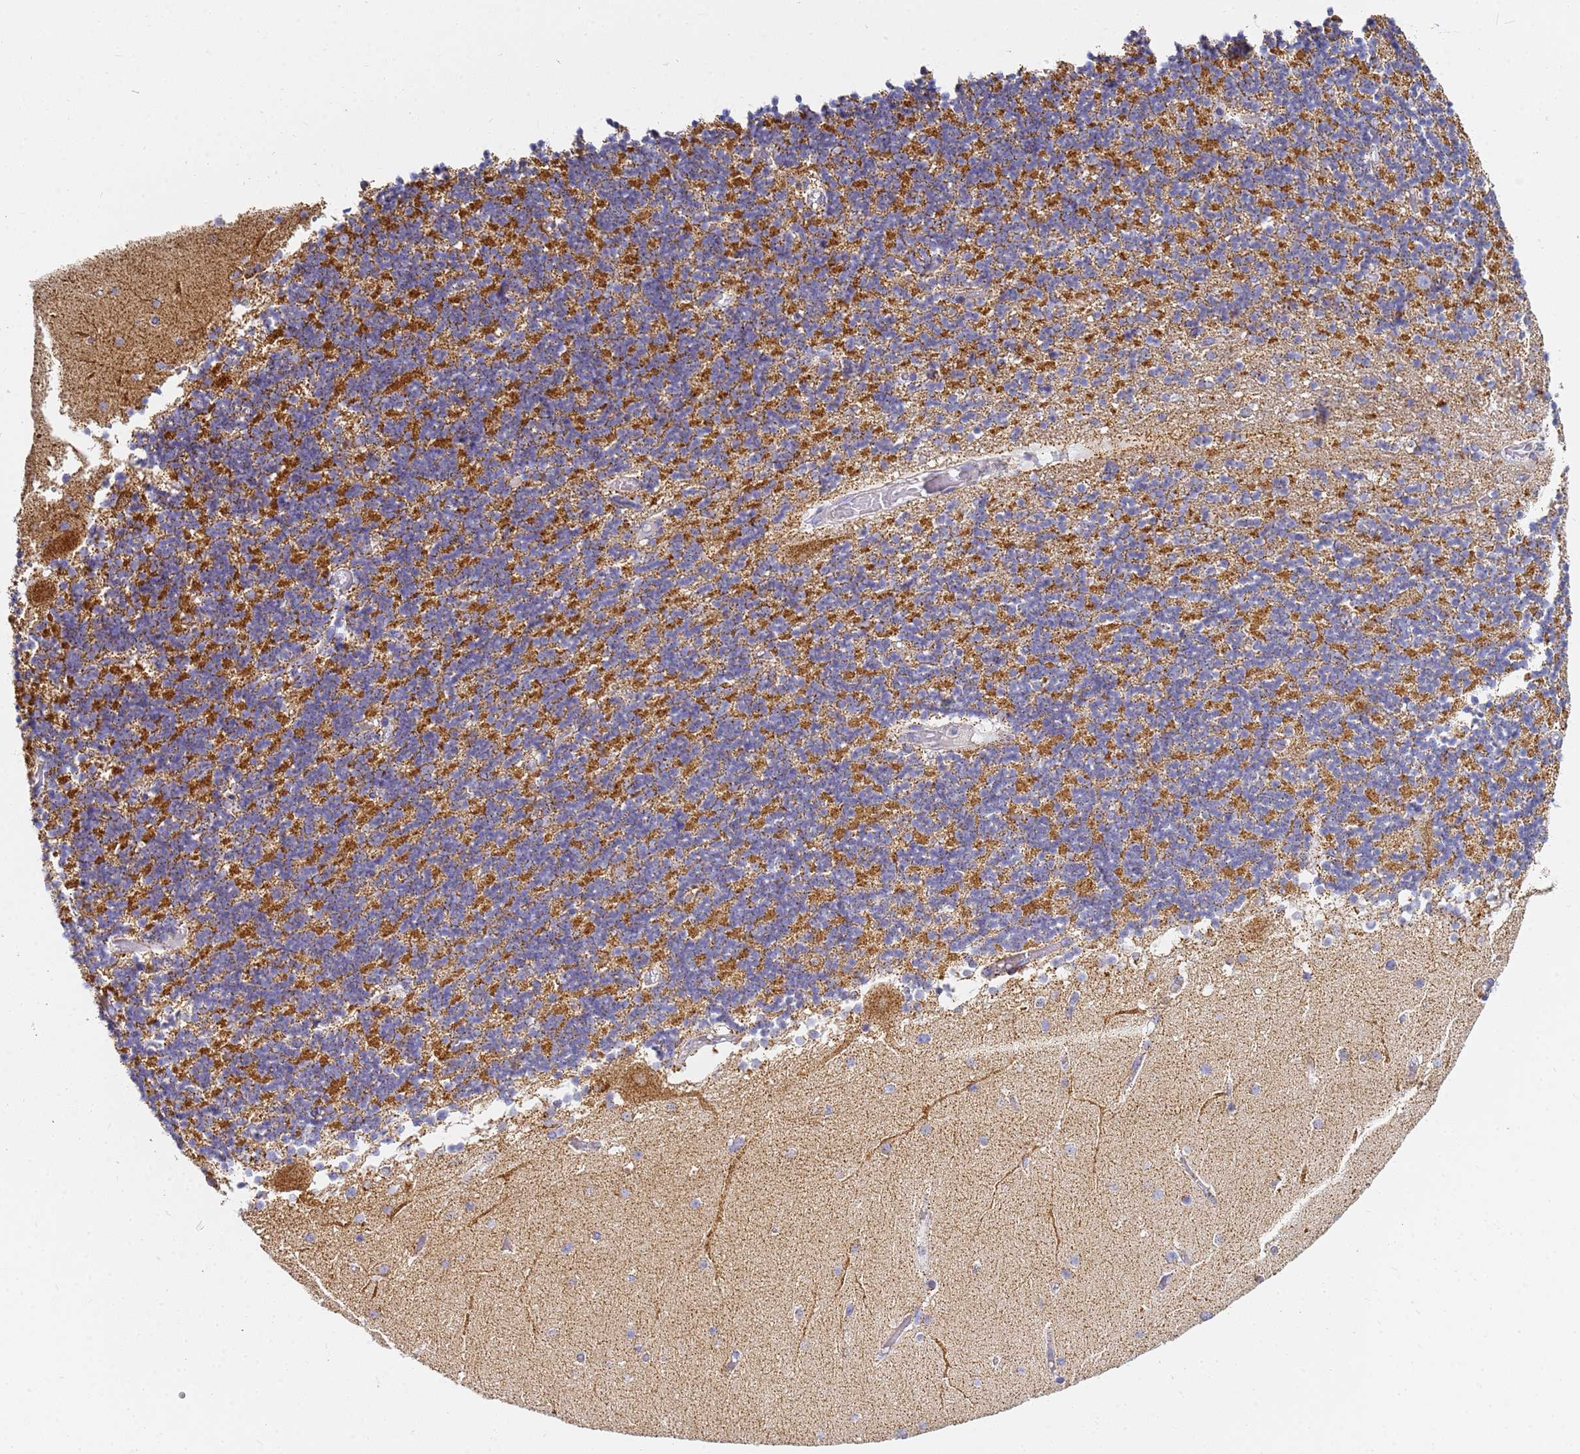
{"staining": {"intensity": "strong", "quantity": "25%-75%", "location": "cytoplasmic/membranous"}, "tissue": "cerebellum", "cell_type": "Cells in granular layer", "image_type": "normal", "snomed": [{"axis": "morphology", "description": "Normal tissue, NOS"}, {"axis": "topography", "description": "Cerebellum"}], "caption": "Unremarkable cerebellum reveals strong cytoplasmic/membranous expression in about 25%-75% of cells in granular layer.", "gene": "CNIH4", "patient": {"sex": "female", "age": 28}}